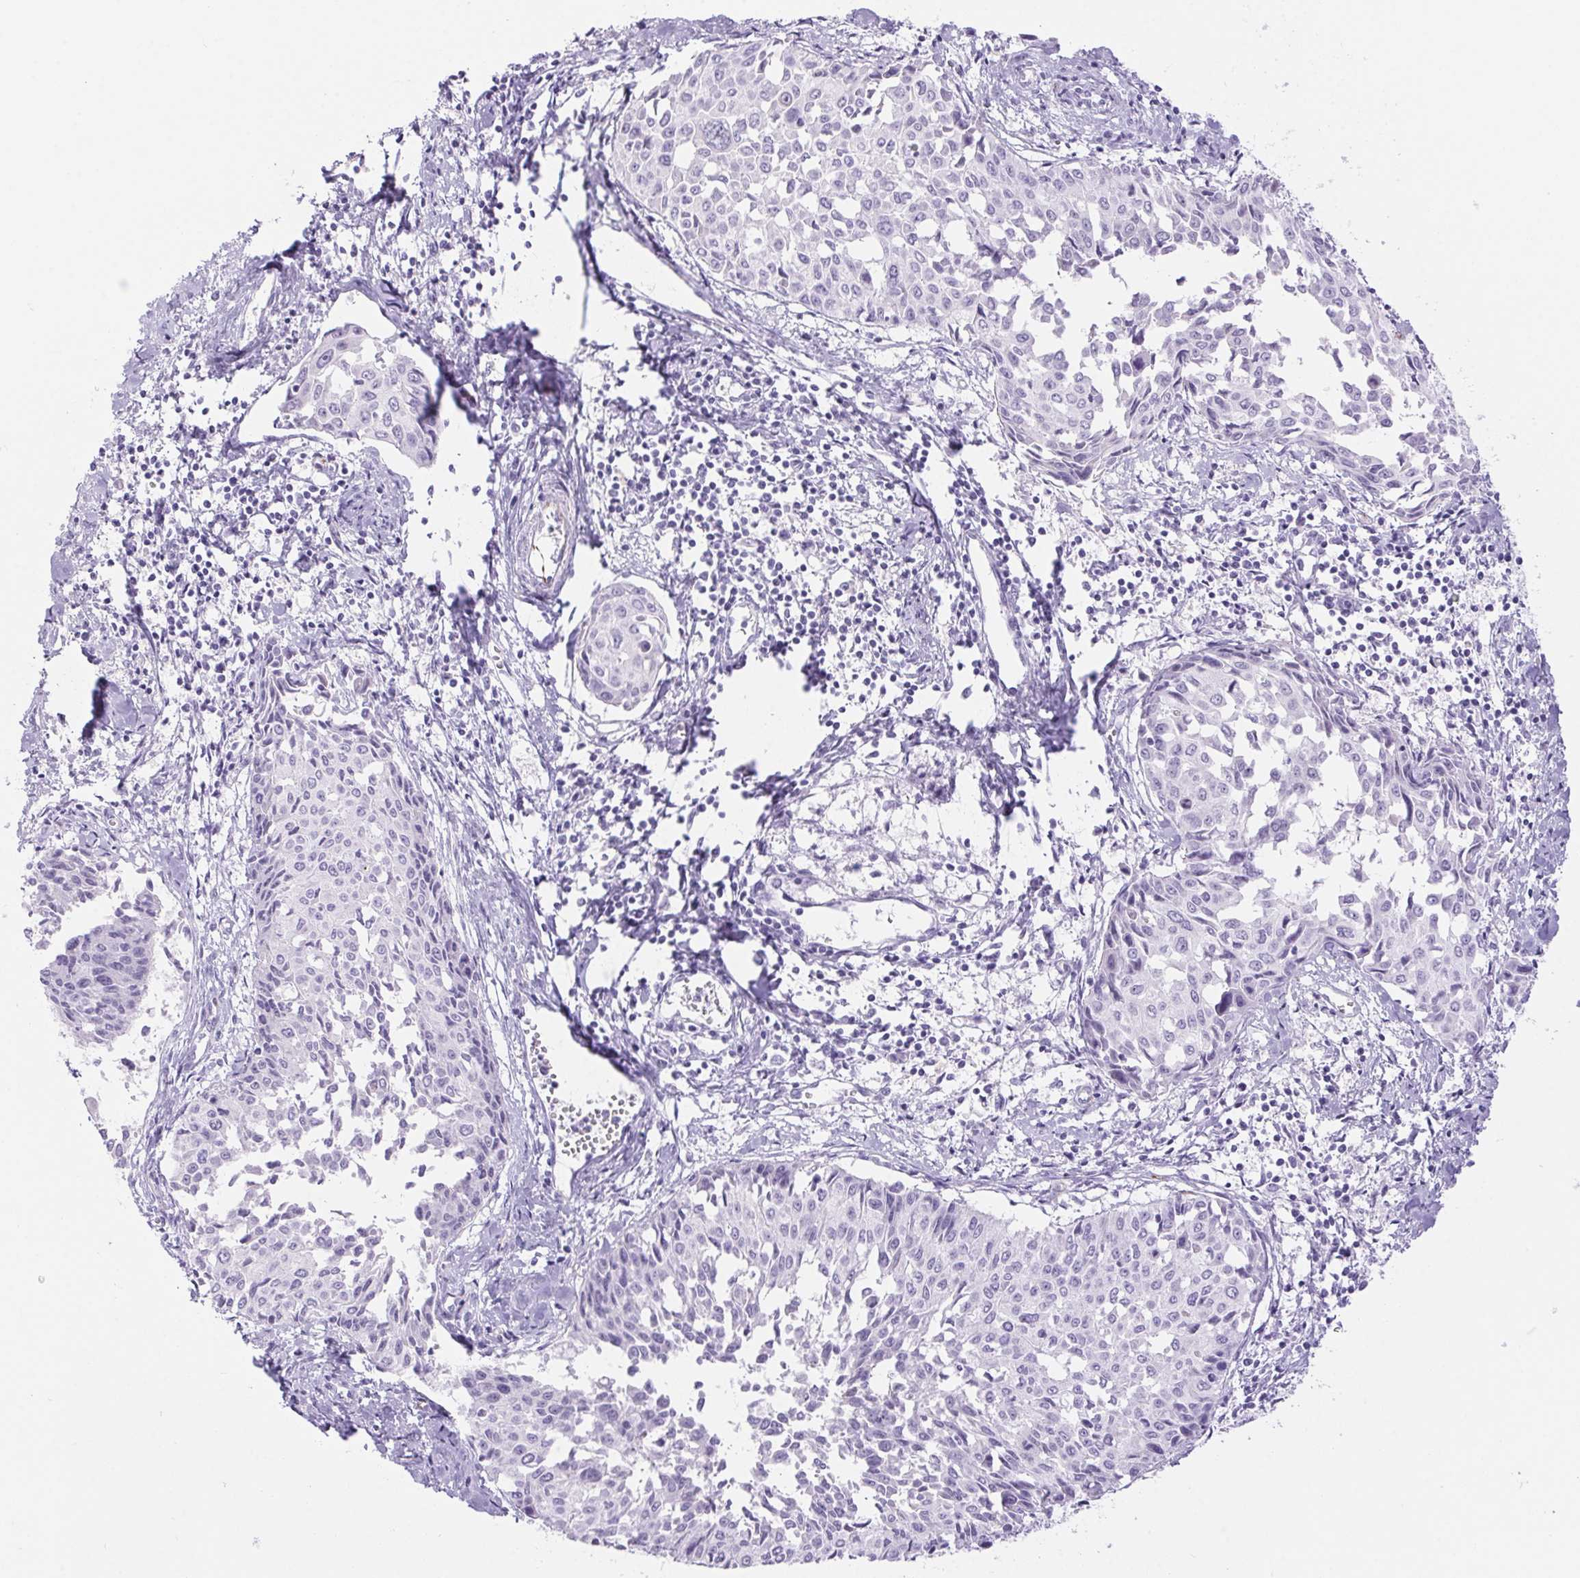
{"staining": {"intensity": "negative", "quantity": "none", "location": "none"}, "tissue": "cervical cancer", "cell_type": "Tumor cells", "image_type": "cancer", "snomed": [{"axis": "morphology", "description": "Squamous cell carcinoma, NOS"}, {"axis": "topography", "description": "Cervix"}], "caption": "There is no significant expression in tumor cells of cervical cancer (squamous cell carcinoma).", "gene": "ERP27", "patient": {"sex": "female", "age": 50}}